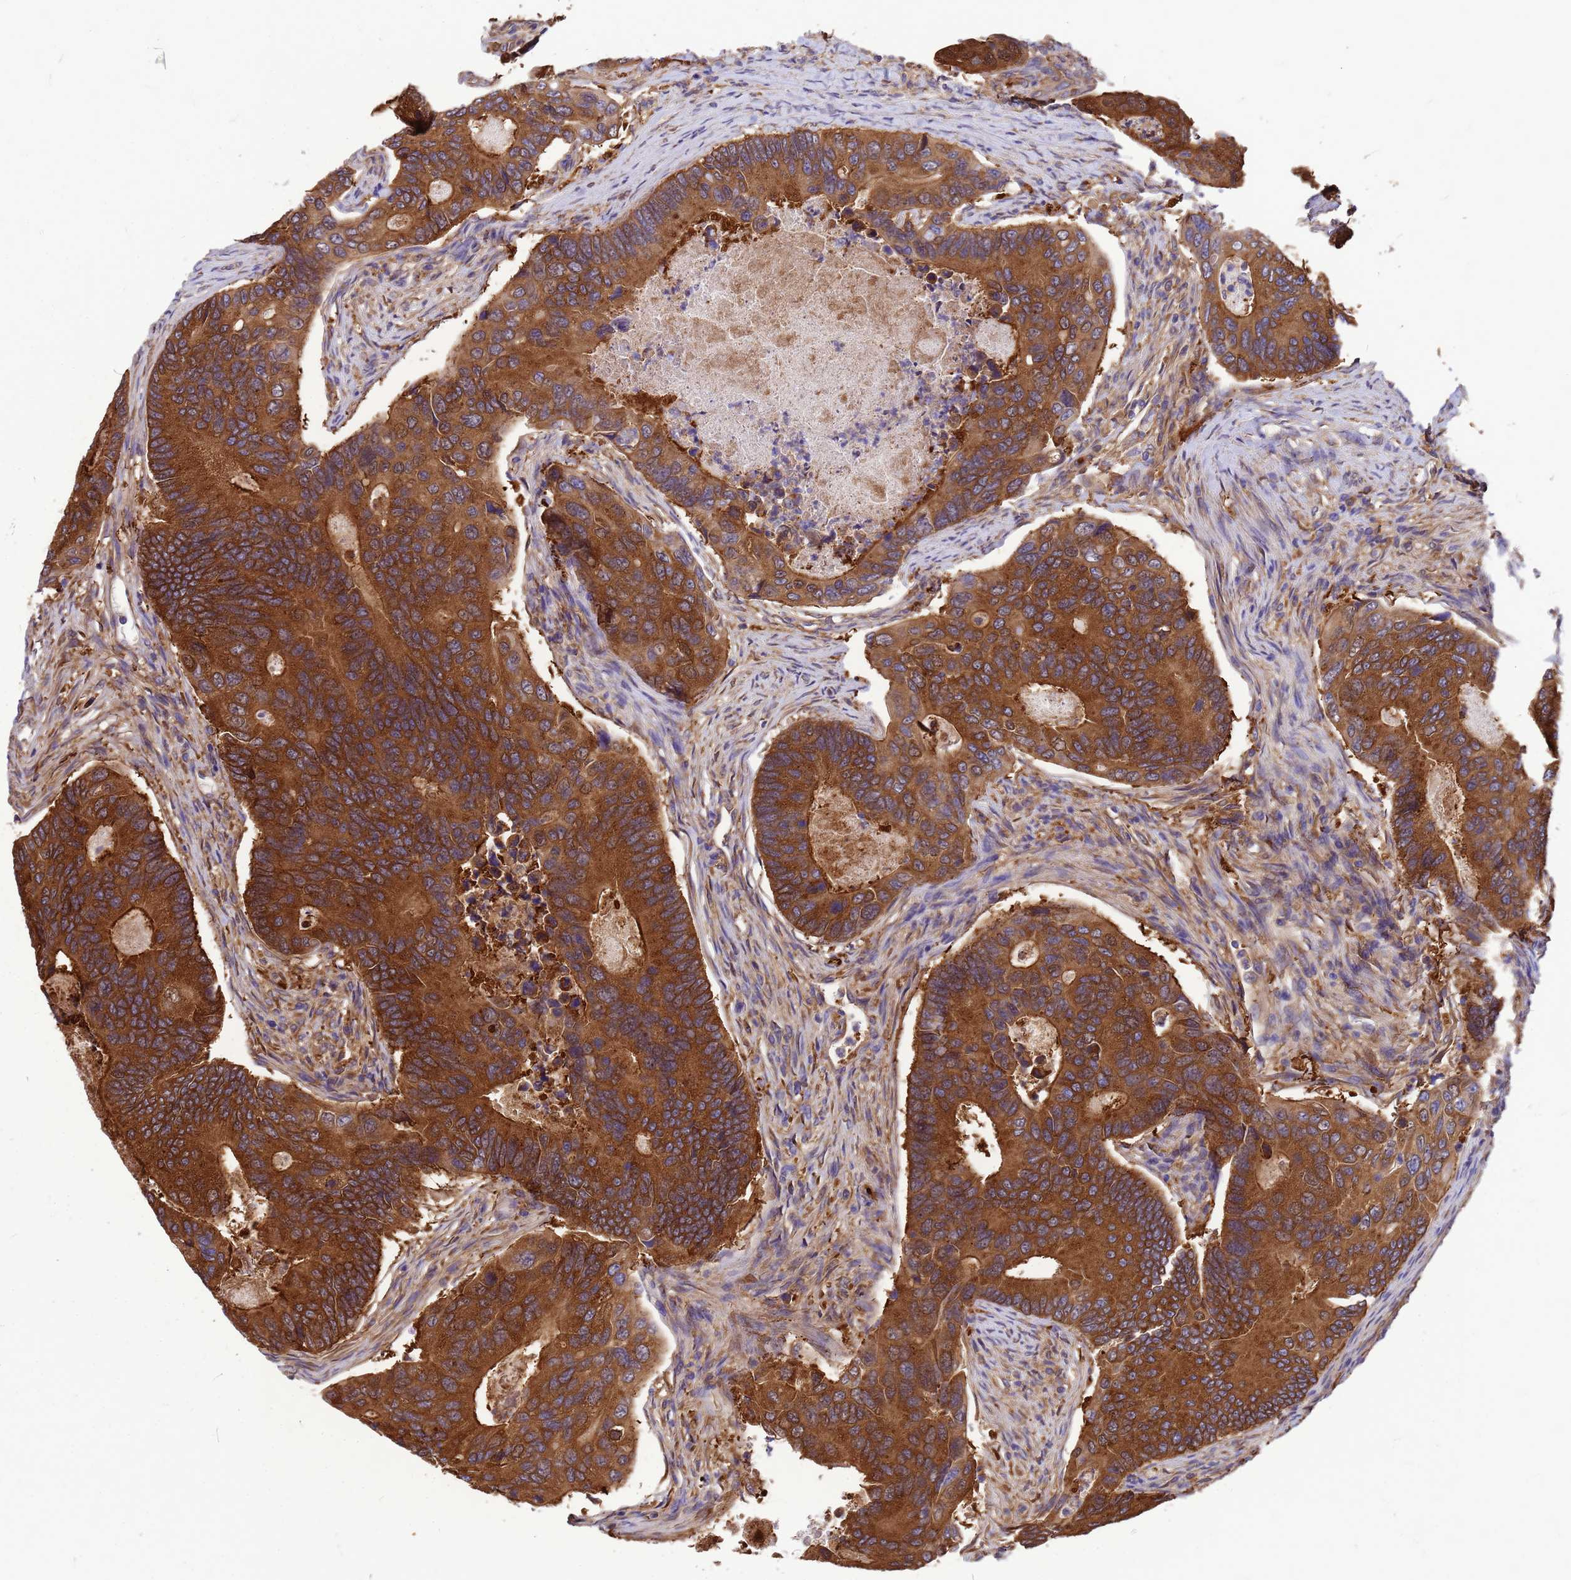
{"staining": {"intensity": "strong", "quantity": ">75%", "location": "cytoplasmic/membranous"}, "tissue": "colorectal cancer", "cell_type": "Tumor cells", "image_type": "cancer", "snomed": [{"axis": "morphology", "description": "Adenocarcinoma, NOS"}, {"axis": "topography", "description": "Colon"}], "caption": "This histopathology image displays colorectal adenocarcinoma stained with immunohistochemistry (IHC) to label a protein in brown. The cytoplasmic/membranous of tumor cells show strong positivity for the protein. Nuclei are counter-stained blue.", "gene": "GID4", "patient": {"sex": "female", "age": 67}}